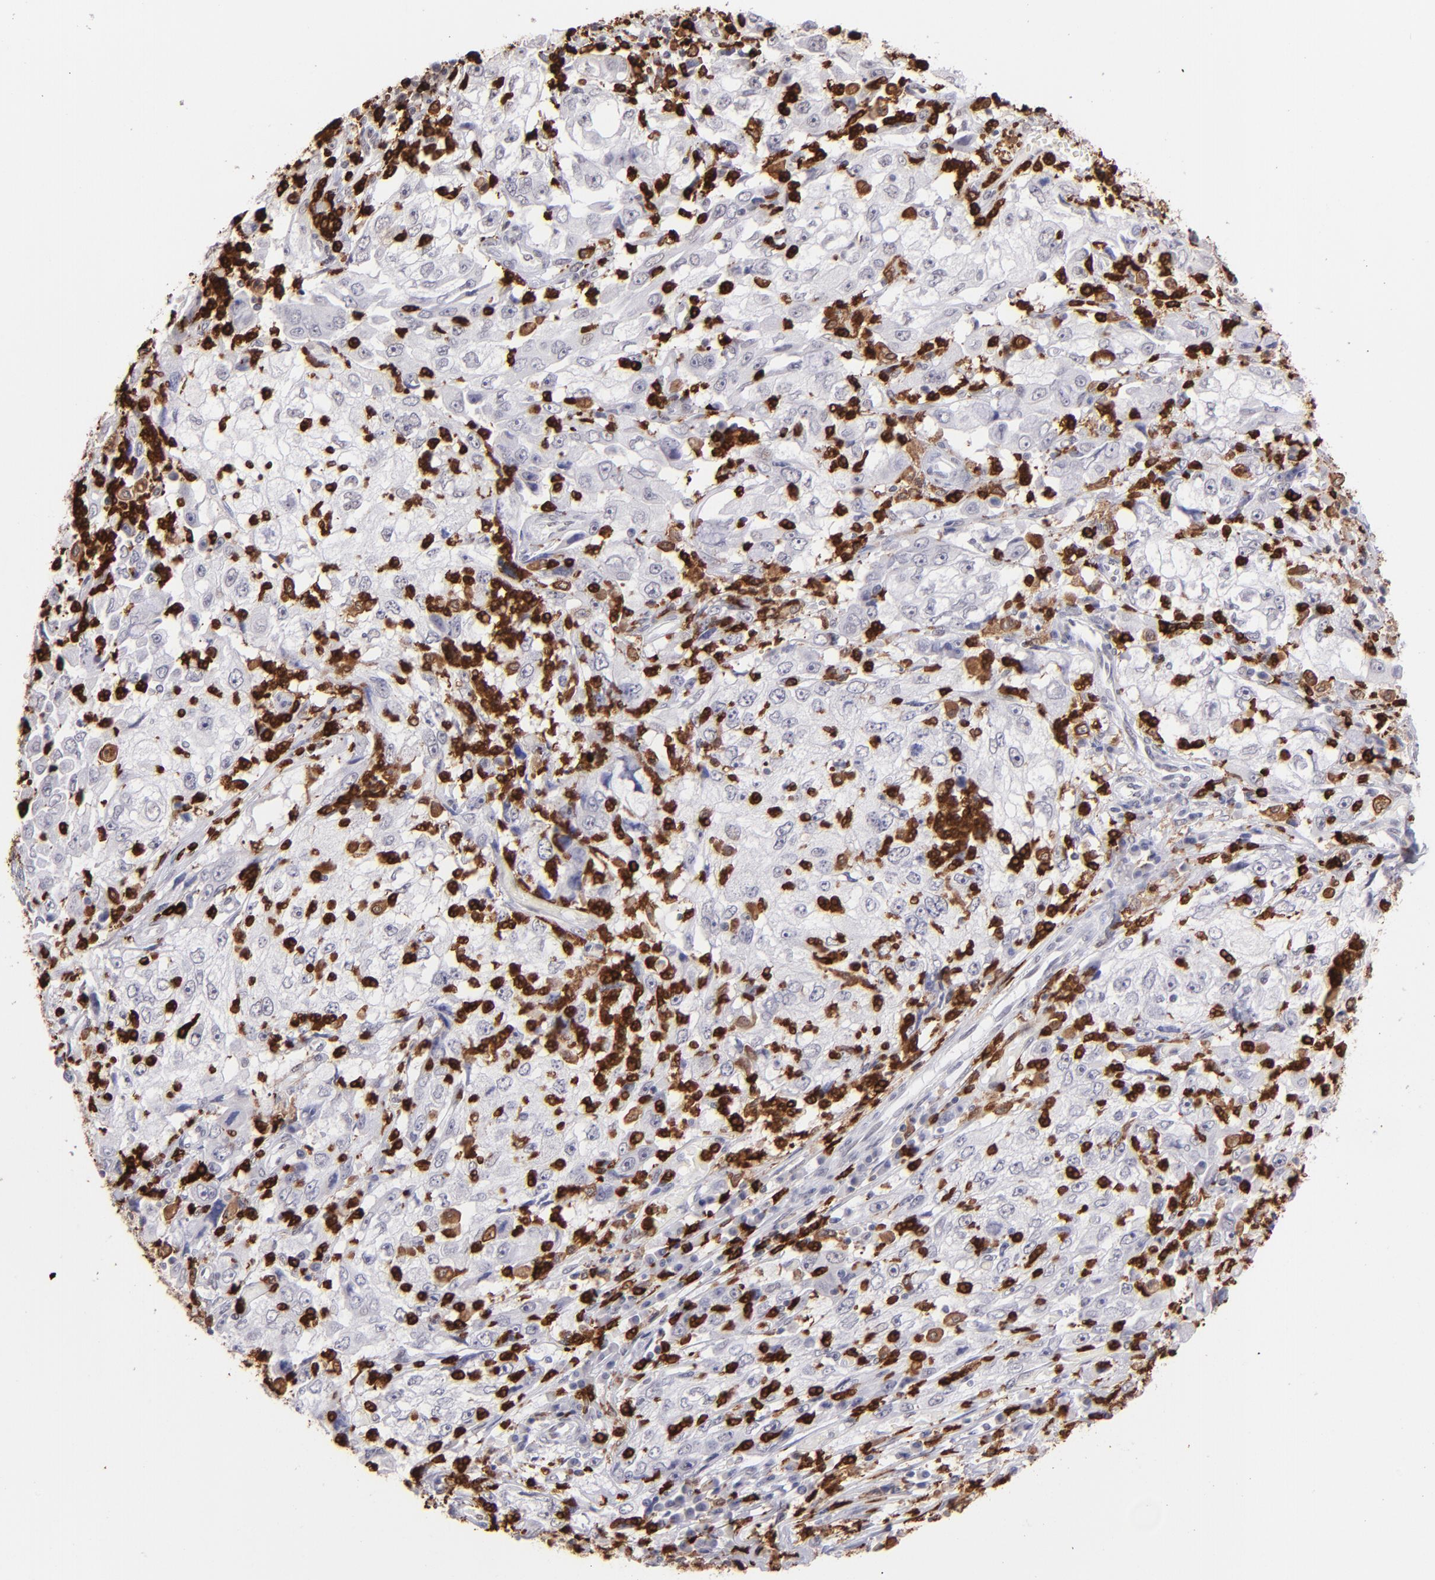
{"staining": {"intensity": "negative", "quantity": "none", "location": "none"}, "tissue": "cervical cancer", "cell_type": "Tumor cells", "image_type": "cancer", "snomed": [{"axis": "morphology", "description": "Squamous cell carcinoma, NOS"}, {"axis": "topography", "description": "Cervix"}], "caption": "DAB immunohistochemical staining of human cervical cancer (squamous cell carcinoma) shows no significant expression in tumor cells.", "gene": "NCF2", "patient": {"sex": "female", "age": 36}}